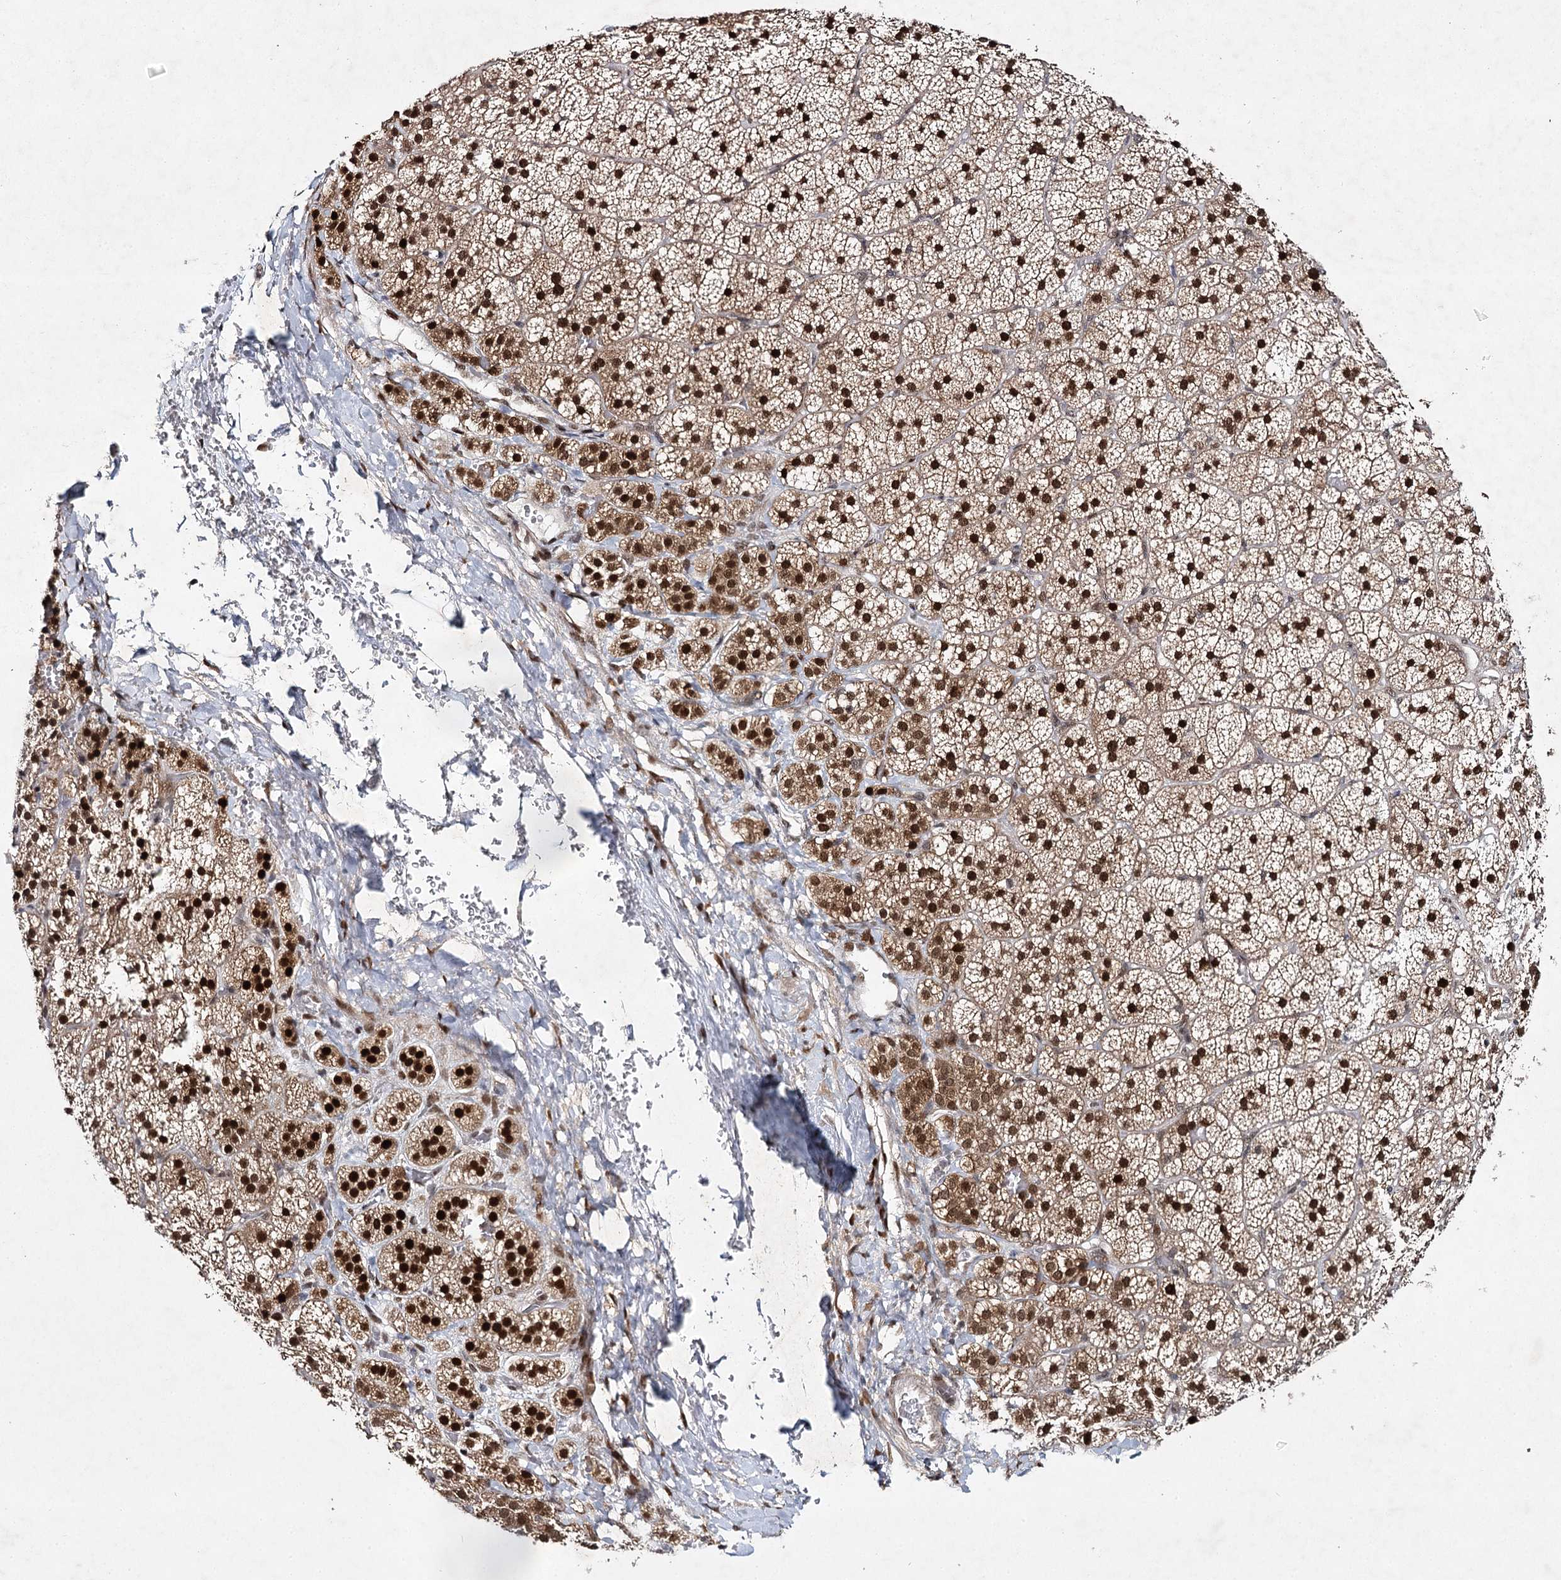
{"staining": {"intensity": "strong", "quantity": "25%-75%", "location": "cytoplasmic/membranous,nuclear"}, "tissue": "adrenal gland", "cell_type": "Glandular cells", "image_type": "normal", "snomed": [{"axis": "morphology", "description": "Normal tissue, NOS"}, {"axis": "topography", "description": "Adrenal gland"}], "caption": "IHC staining of normal adrenal gland, which reveals high levels of strong cytoplasmic/membranous,nuclear expression in approximately 25%-75% of glandular cells indicating strong cytoplasmic/membranous,nuclear protein positivity. The staining was performed using DAB (3,3'-diaminobenzidine) (brown) for protein detection and nuclei were counterstained in hematoxylin (blue).", "gene": "DCUN1D4", "patient": {"sex": "female", "age": 44}}